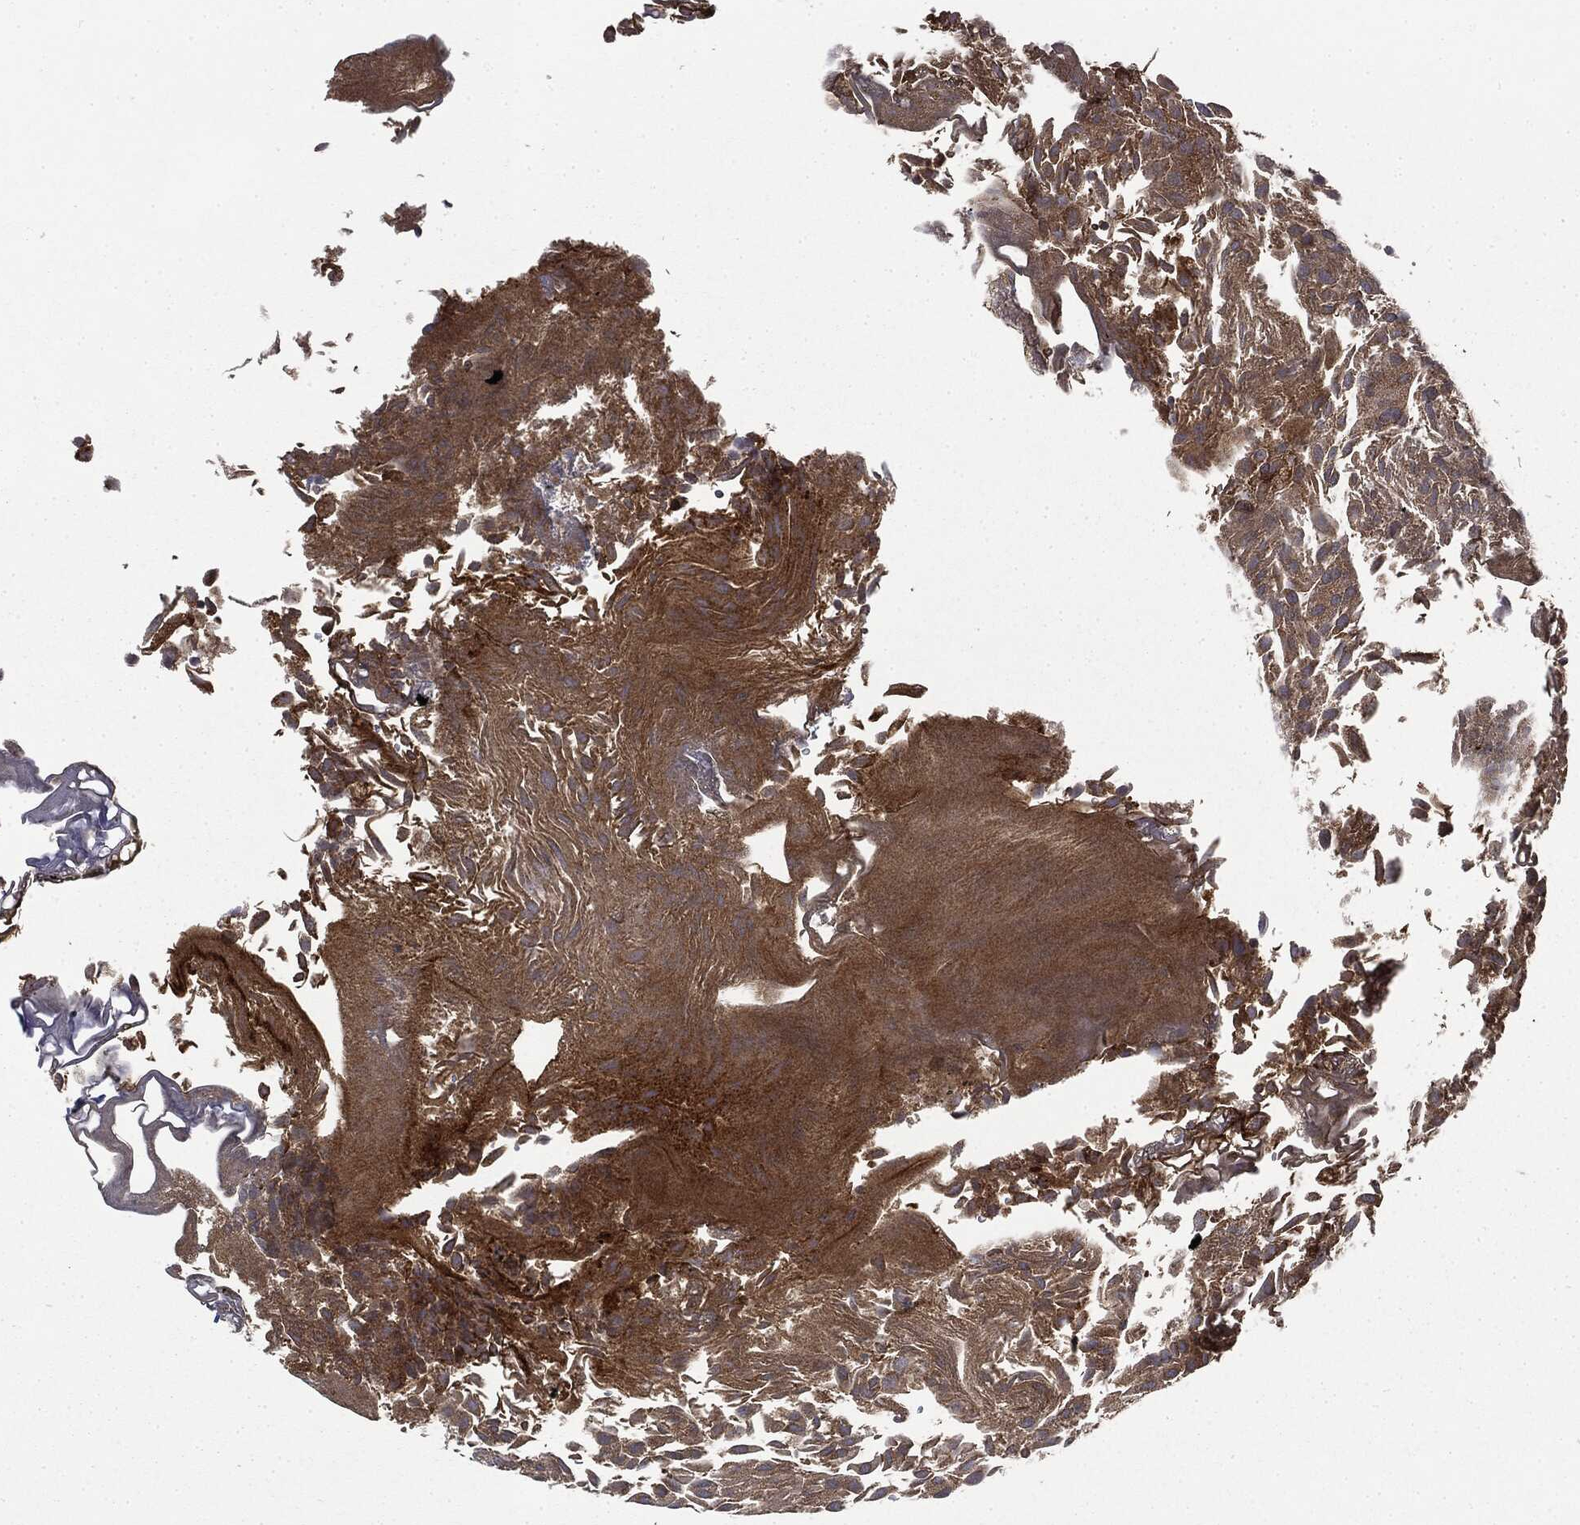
{"staining": {"intensity": "moderate", "quantity": "25%-75%", "location": "cytoplasmic/membranous"}, "tissue": "urothelial cancer", "cell_type": "Tumor cells", "image_type": "cancer", "snomed": [{"axis": "morphology", "description": "Urothelial carcinoma, Low grade"}, {"axis": "topography", "description": "Urinary bladder"}], "caption": "Immunohistochemistry (IHC) micrograph of human urothelial carcinoma (low-grade) stained for a protein (brown), which displays medium levels of moderate cytoplasmic/membranous positivity in about 25%-75% of tumor cells.", "gene": "SNX5", "patient": {"sex": "male", "age": 52}}